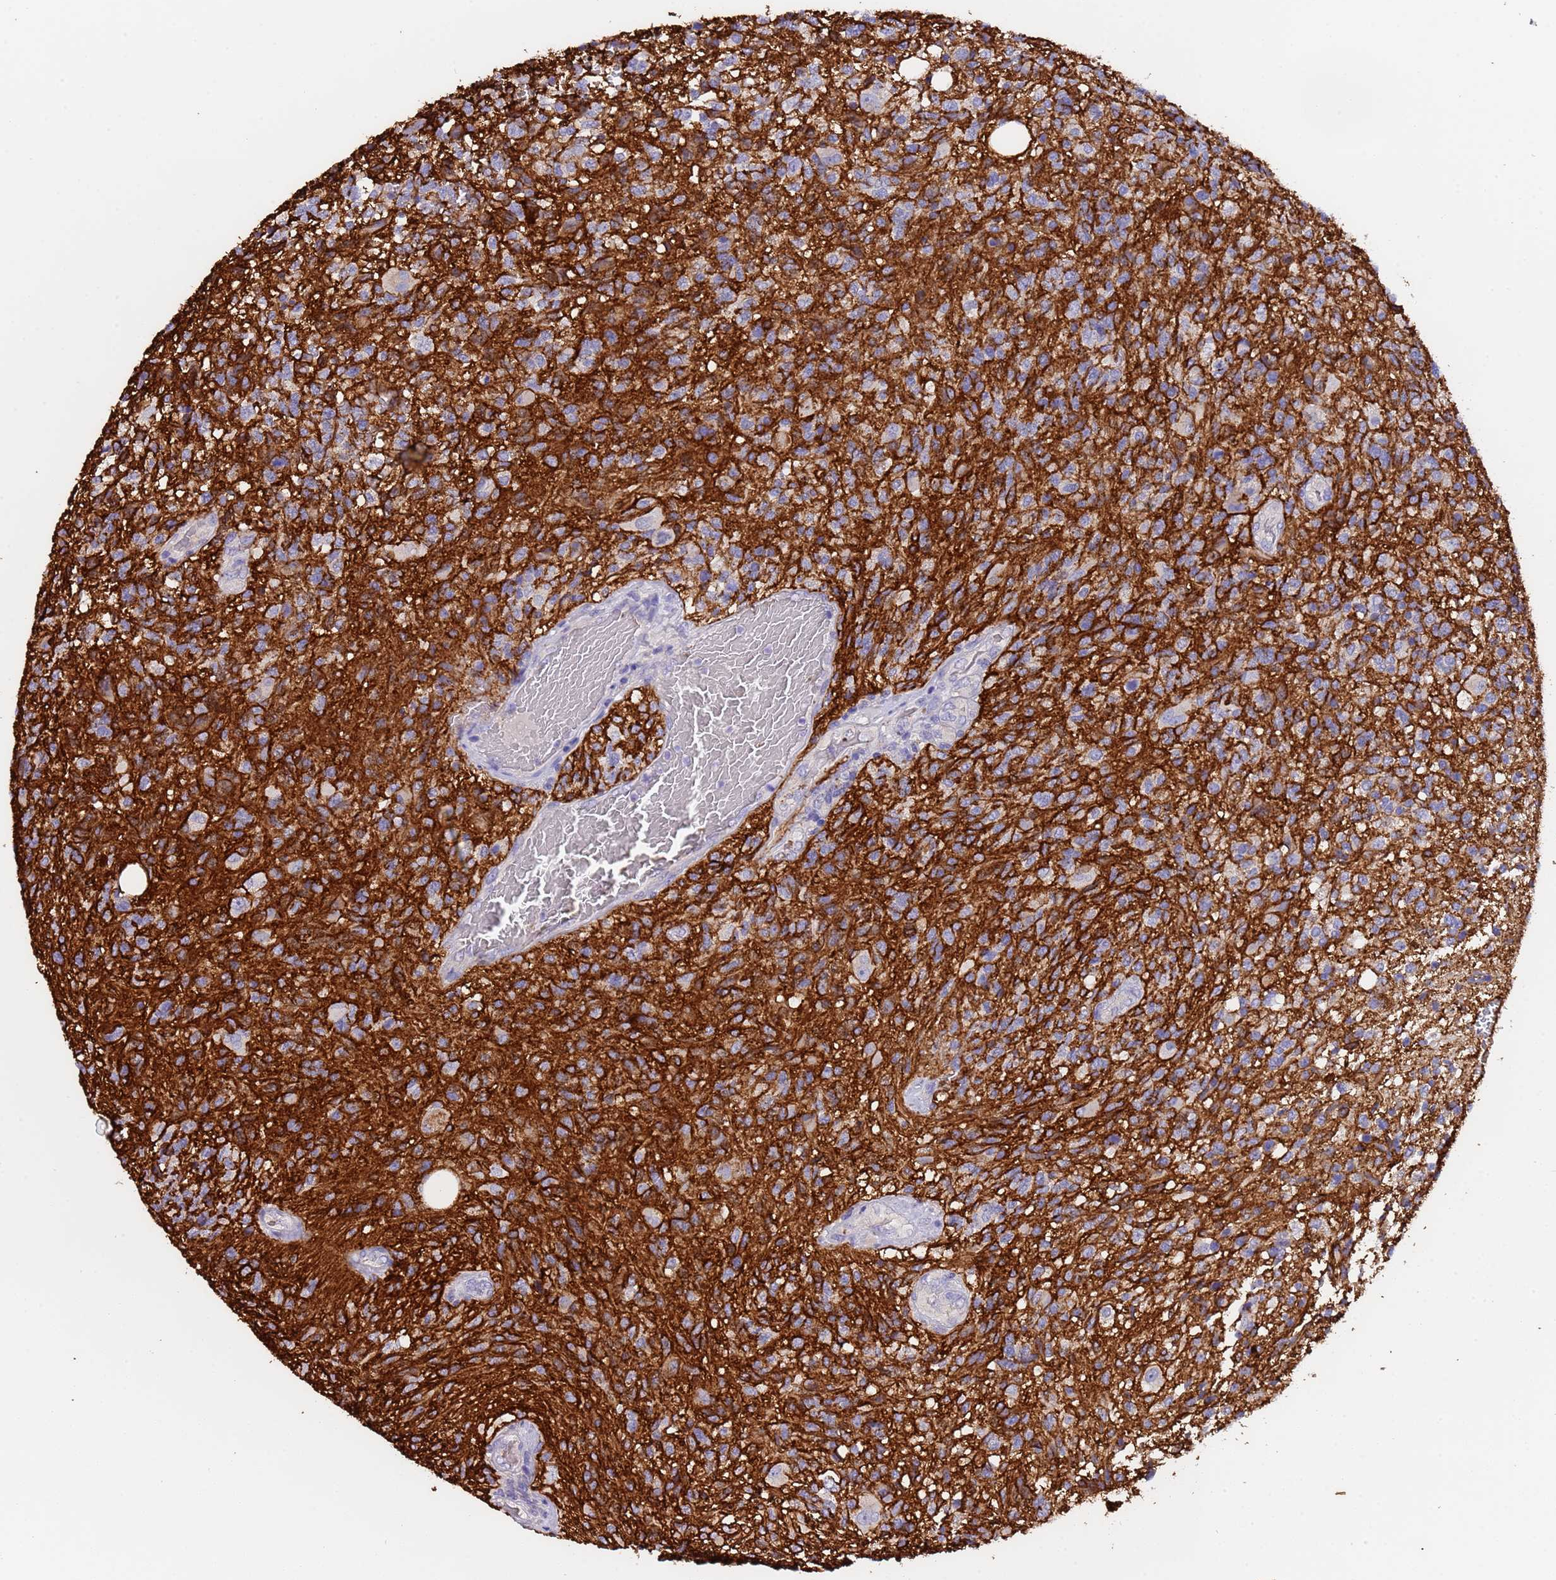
{"staining": {"intensity": "negative", "quantity": "none", "location": "none"}, "tissue": "glioma", "cell_type": "Tumor cells", "image_type": "cancer", "snomed": [{"axis": "morphology", "description": "Glioma, malignant, High grade"}, {"axis": "topography", "description": "Brain"}], "caption": "Malignant high-grade glioma was stained to show a protein in brown. There is no significant expression in tumor cells. (DAB IHC visualized using brightfield microscopy, high magnification).", "gene": "SLC24A3", "patient": {"sex": "male", "age": 56}}